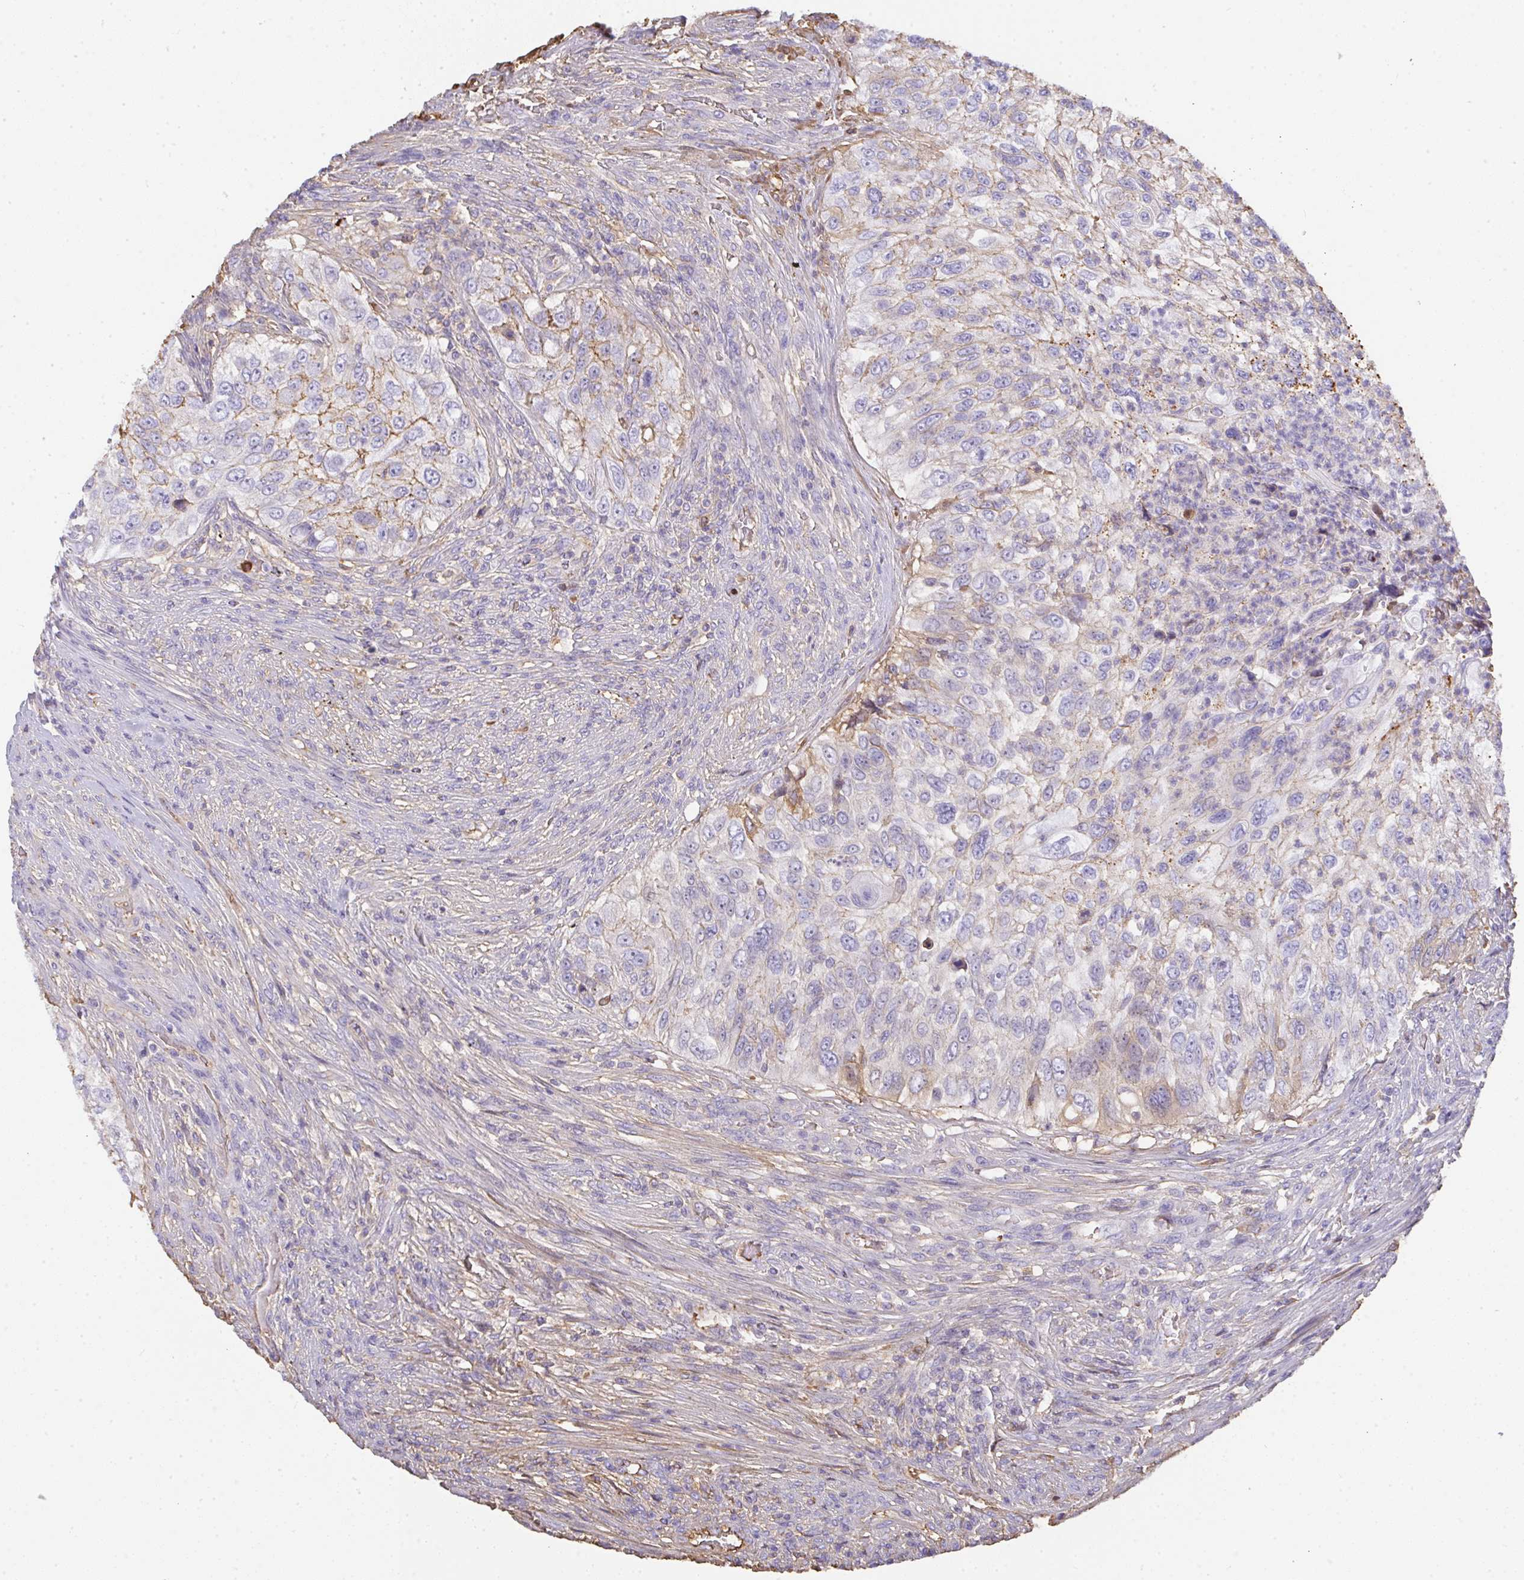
{"staining": {"intensity": "weak", "quantity": "<25%", "location": "cytoplasmic/membranous"}, "tissue": "urothelial cancer", "cell_type": "Tumor cells", "image_type": "cancer", "snomed": [{"axis": "morphology", "description": "Urothelial carcinoma, High grade"}, {"axis": "topography", "description": "Urinary bladder"}], "caption": "This micrograph is of urothelial cancer stained with immunohistochemistry (IHC) to label a protein in brown with the nuclei are counter-stained blue. There is no positivity in tumor cells.", "gene": "SMYD5", "patient": {"sex": "female", "age": 60}}